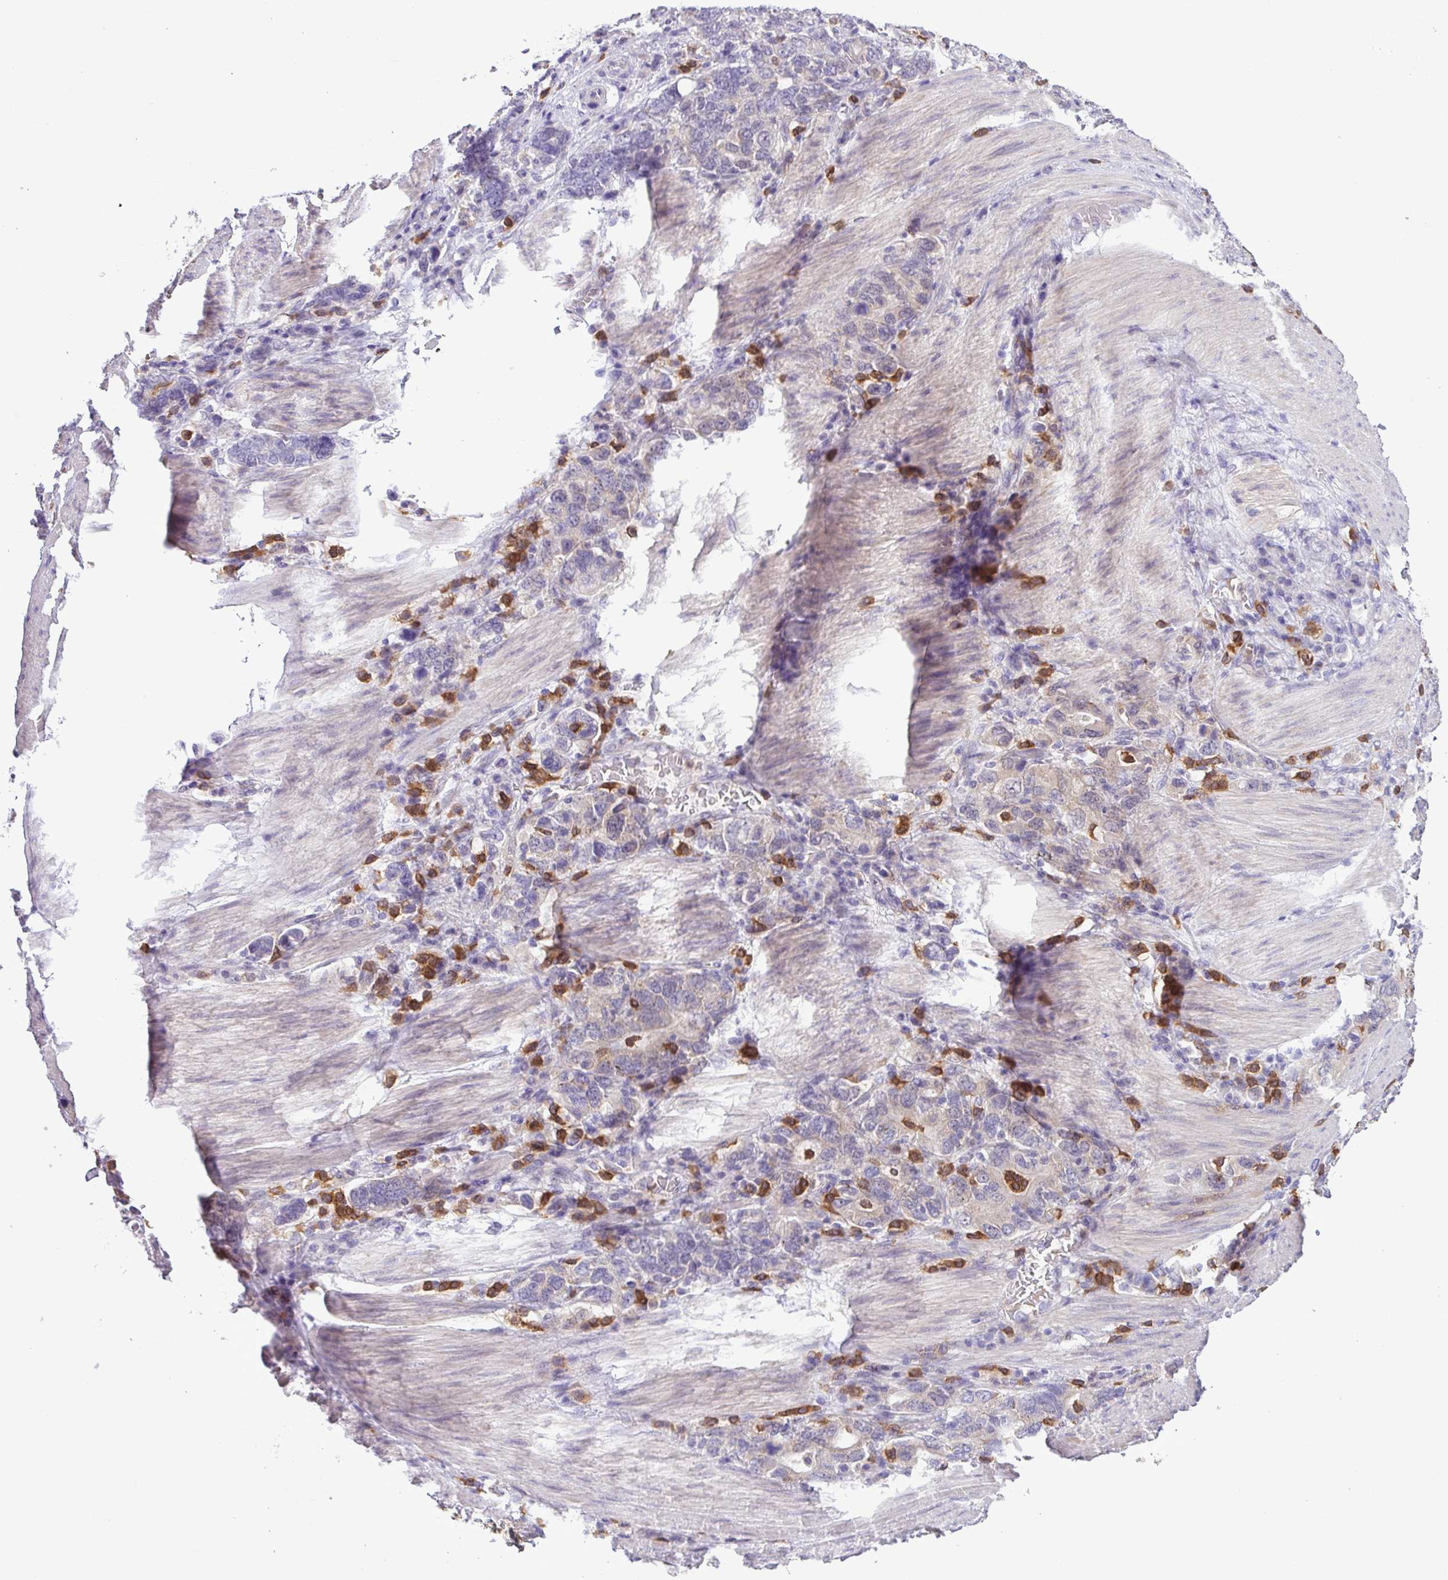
{"staining": {"intensity": "negative", "quantity": "none", "location": "none"}, "tissue": "stomach cancer", "cell_type": "Tumor cells", "image_type": "cancer", "snomed": [{"axis": "morphology", "description": "Adenocarcinoma, NOS"}, {"axis": "topography", "description": "Stomach, upper"}, {"axis": "topography", "description": "Stomach"}], "caption": "DAB immunohistochemical staining of adenocarcinoma (stomach) shows no significant expression in tumor cells.", "gene": "TONSL", "patient": {"sex": "male", "age": 62}}